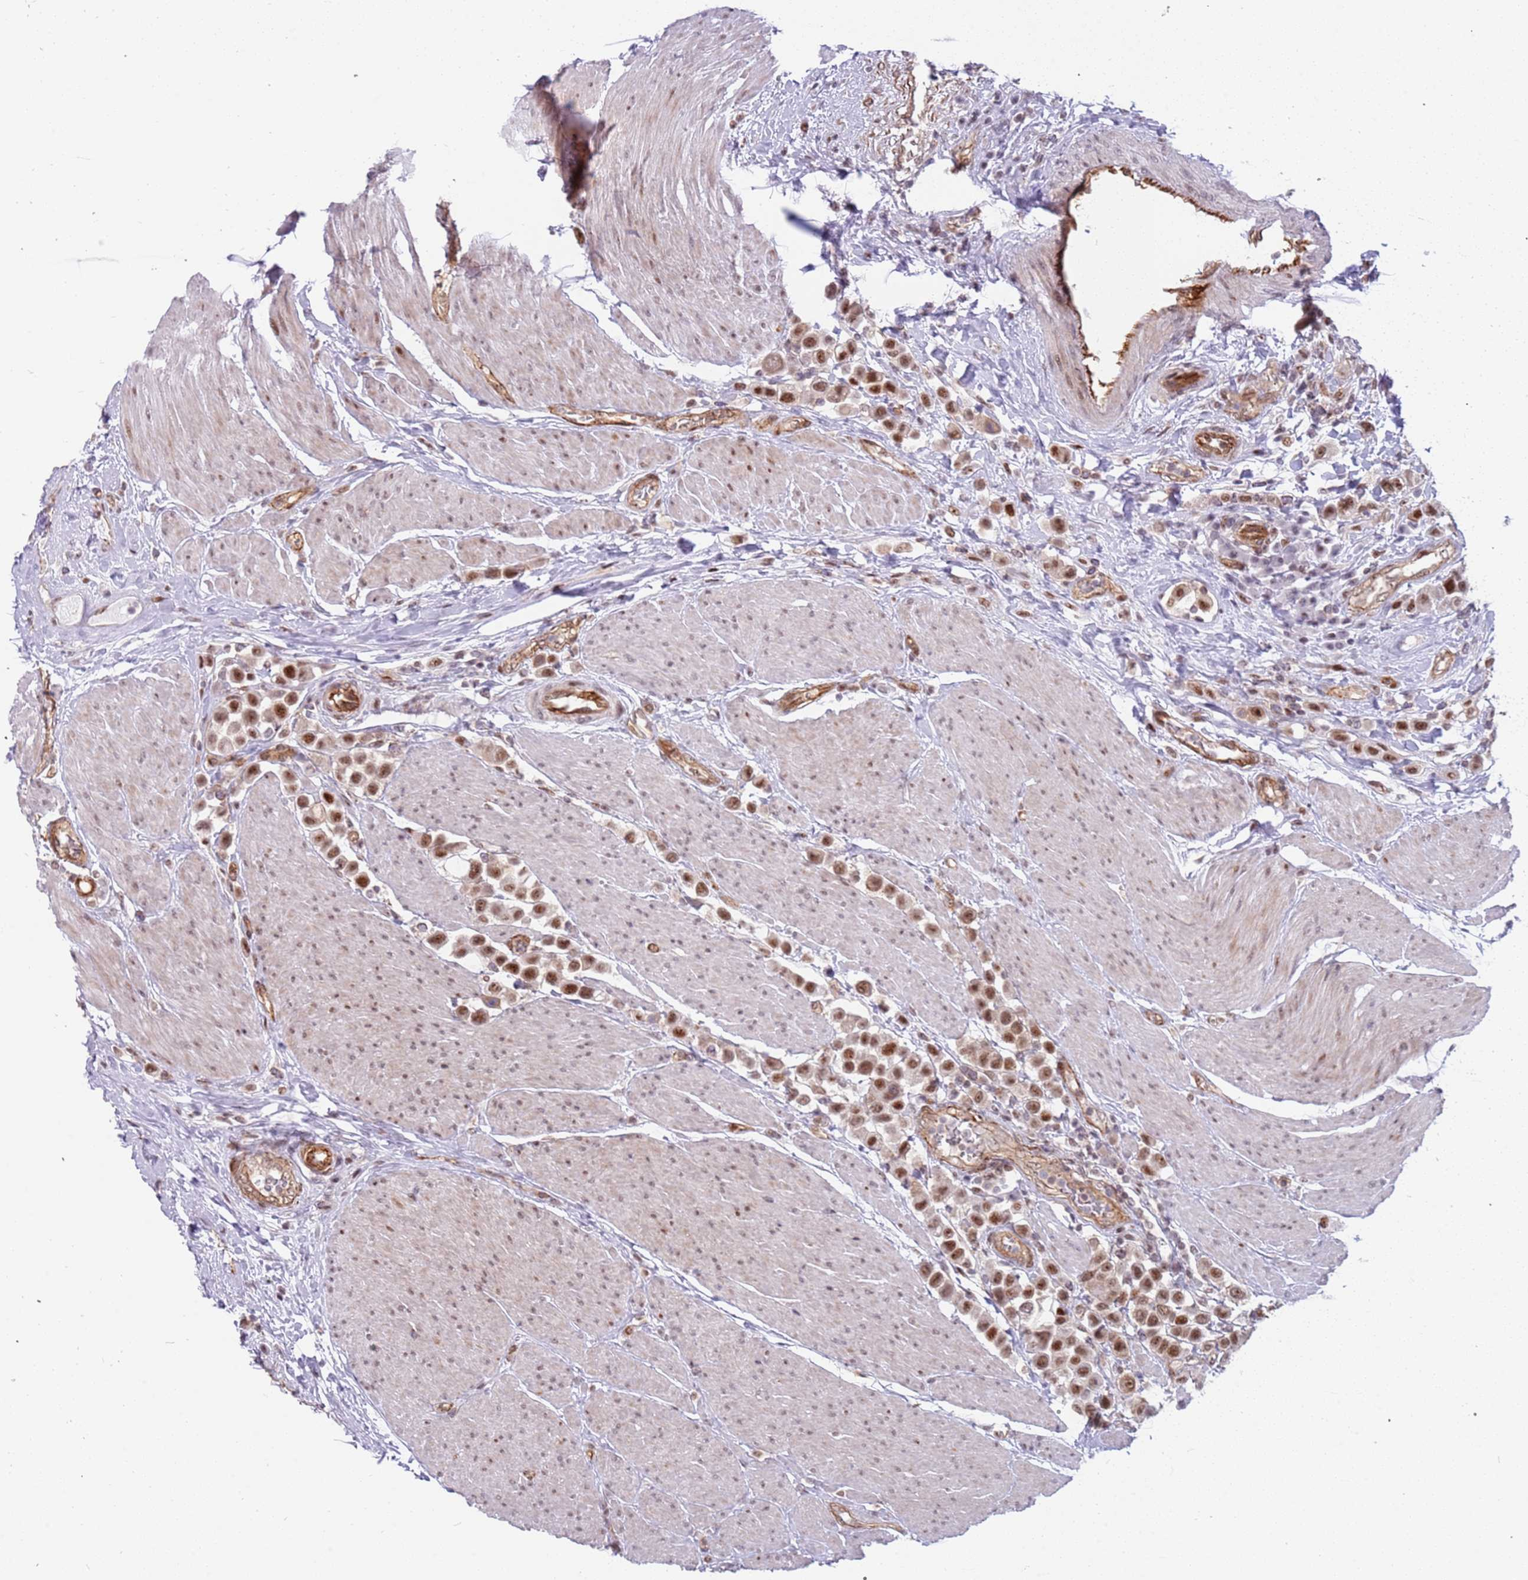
{"staining": {"intensity": "strong", "quantity": ">75%", "location": "nuclear"}, "tissue": "urothelial cancer", "cell_type": "Tumor cells", "image_type": "cancer", "snomed": [{"axis": "morphology", "description": "Urothelial carcinoma, High grade"}, {"axis": "topography", "description": "Urinary bladder"}], "caption": "Strong nuclear staining is identified in about >75% of tumor cells in urothelial carcinoma (high-grade).", "gene": "LRMDA", "patient": {"sex": "male", "age": 50}}